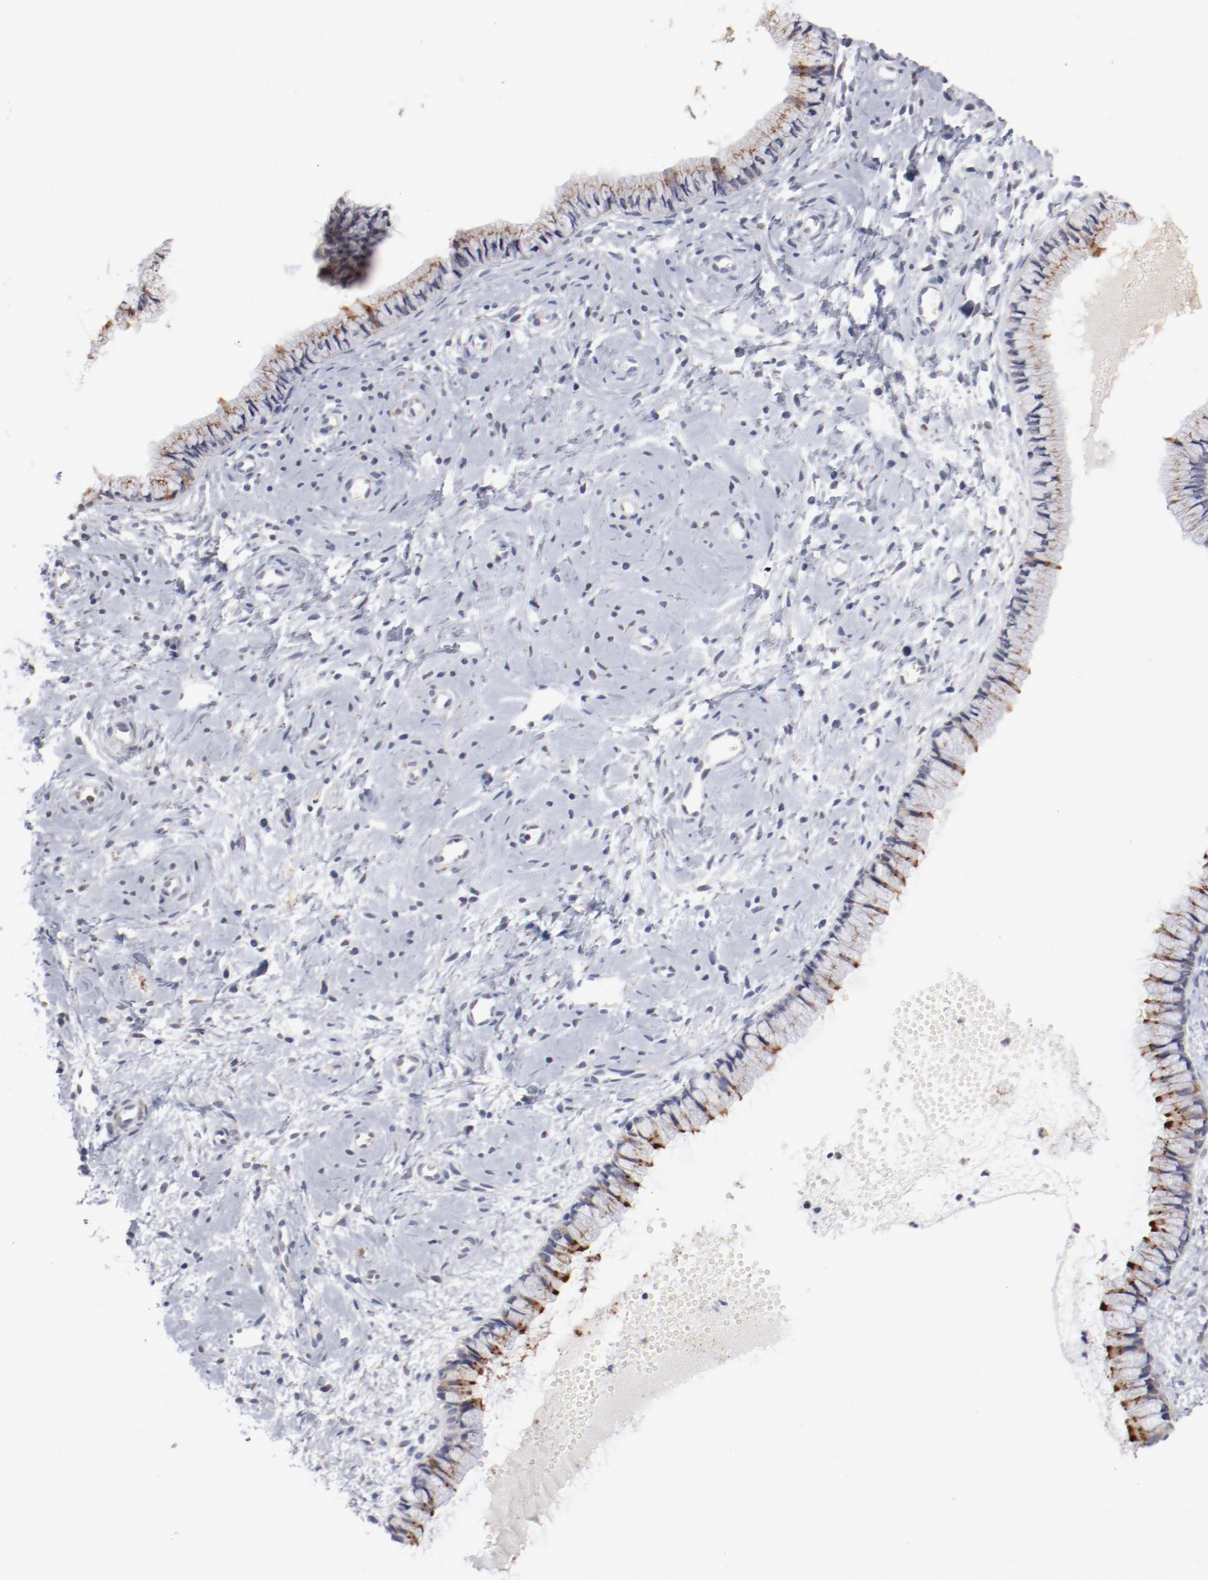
{"staining": {"intensity": "moderate", "quantity": ">75%", "location": "cytoplasmic/membranous"}, "tissue": "cervix", "cell_type": "Glandular cells", "image_type": "normal", "snomed": [{"axis": "morphology", "description": "Normal tissue, NOS"}, {"axis": "topography", "description": "Cervix"}], "caption": "Immunohistochemistry (IHC) photomicrograph of normal cervix: human cervix stained using immunohistochemistry reveals medium levels of moderate protein expression localized specifically in the cytoplasmic/membranous of glandular cells, appearing as a cytoplasmic/membranous brown color.", "gene": "AK7", "patient": {"sex": "female", "age": 46}}